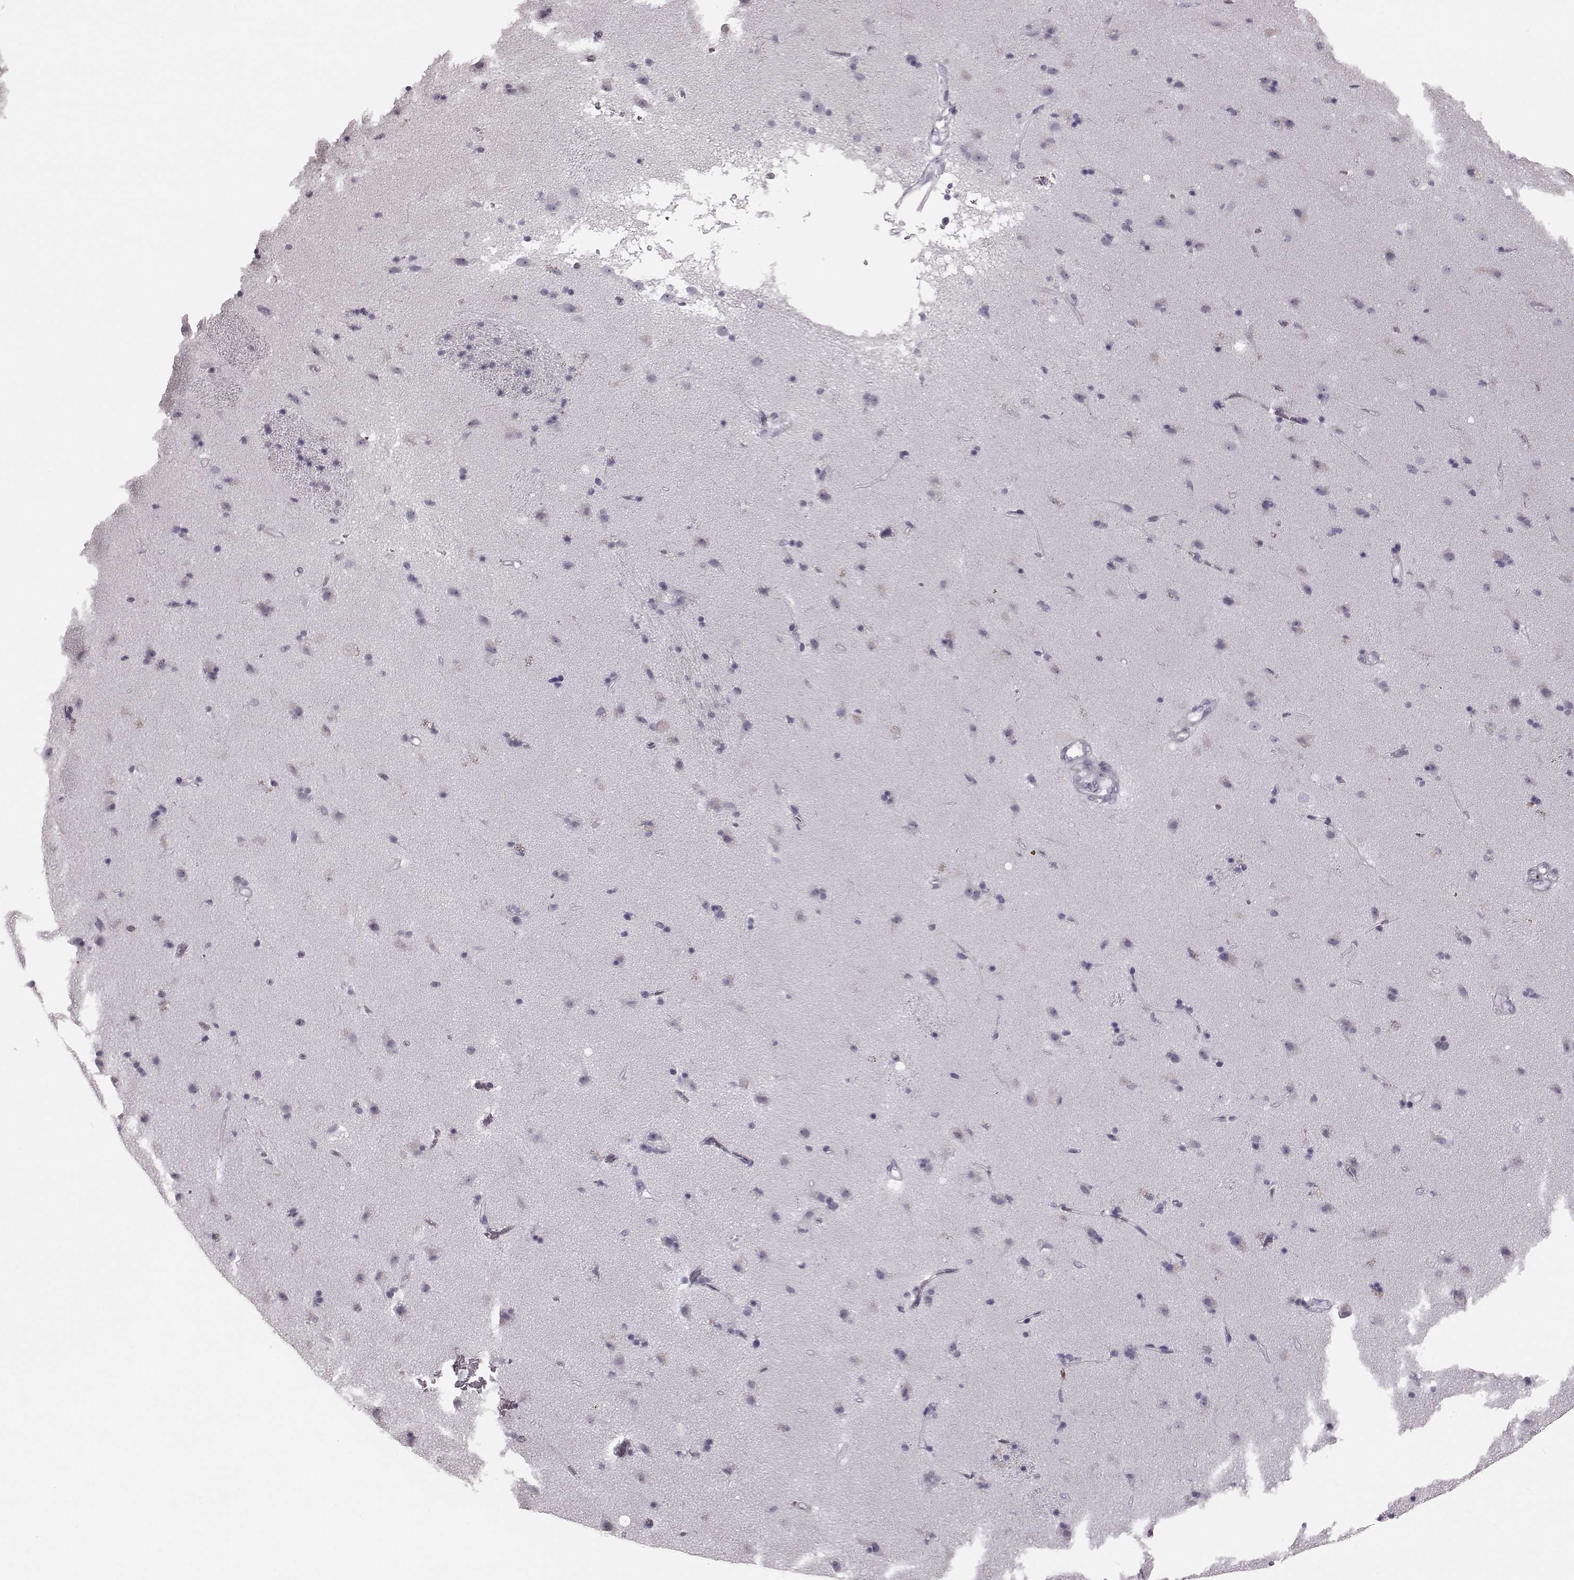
{"staining": {"intensity": "negative", "quantity": "none", "location": "none"}, "tissue": "caudate", "cell_type": "Glial cells", "image_type": "normal", "snomed": [{"axis": "morphology", "description": "Normal tissue, NOS"}, {"axis": "topography", "description": "Lateral ventricle wall"}], "caption": "Micrograph shows no protein positivity in glial cells of benign caudate.", "gene": "CRYBA2", "patient": {"sex": "female", "age": 71}}